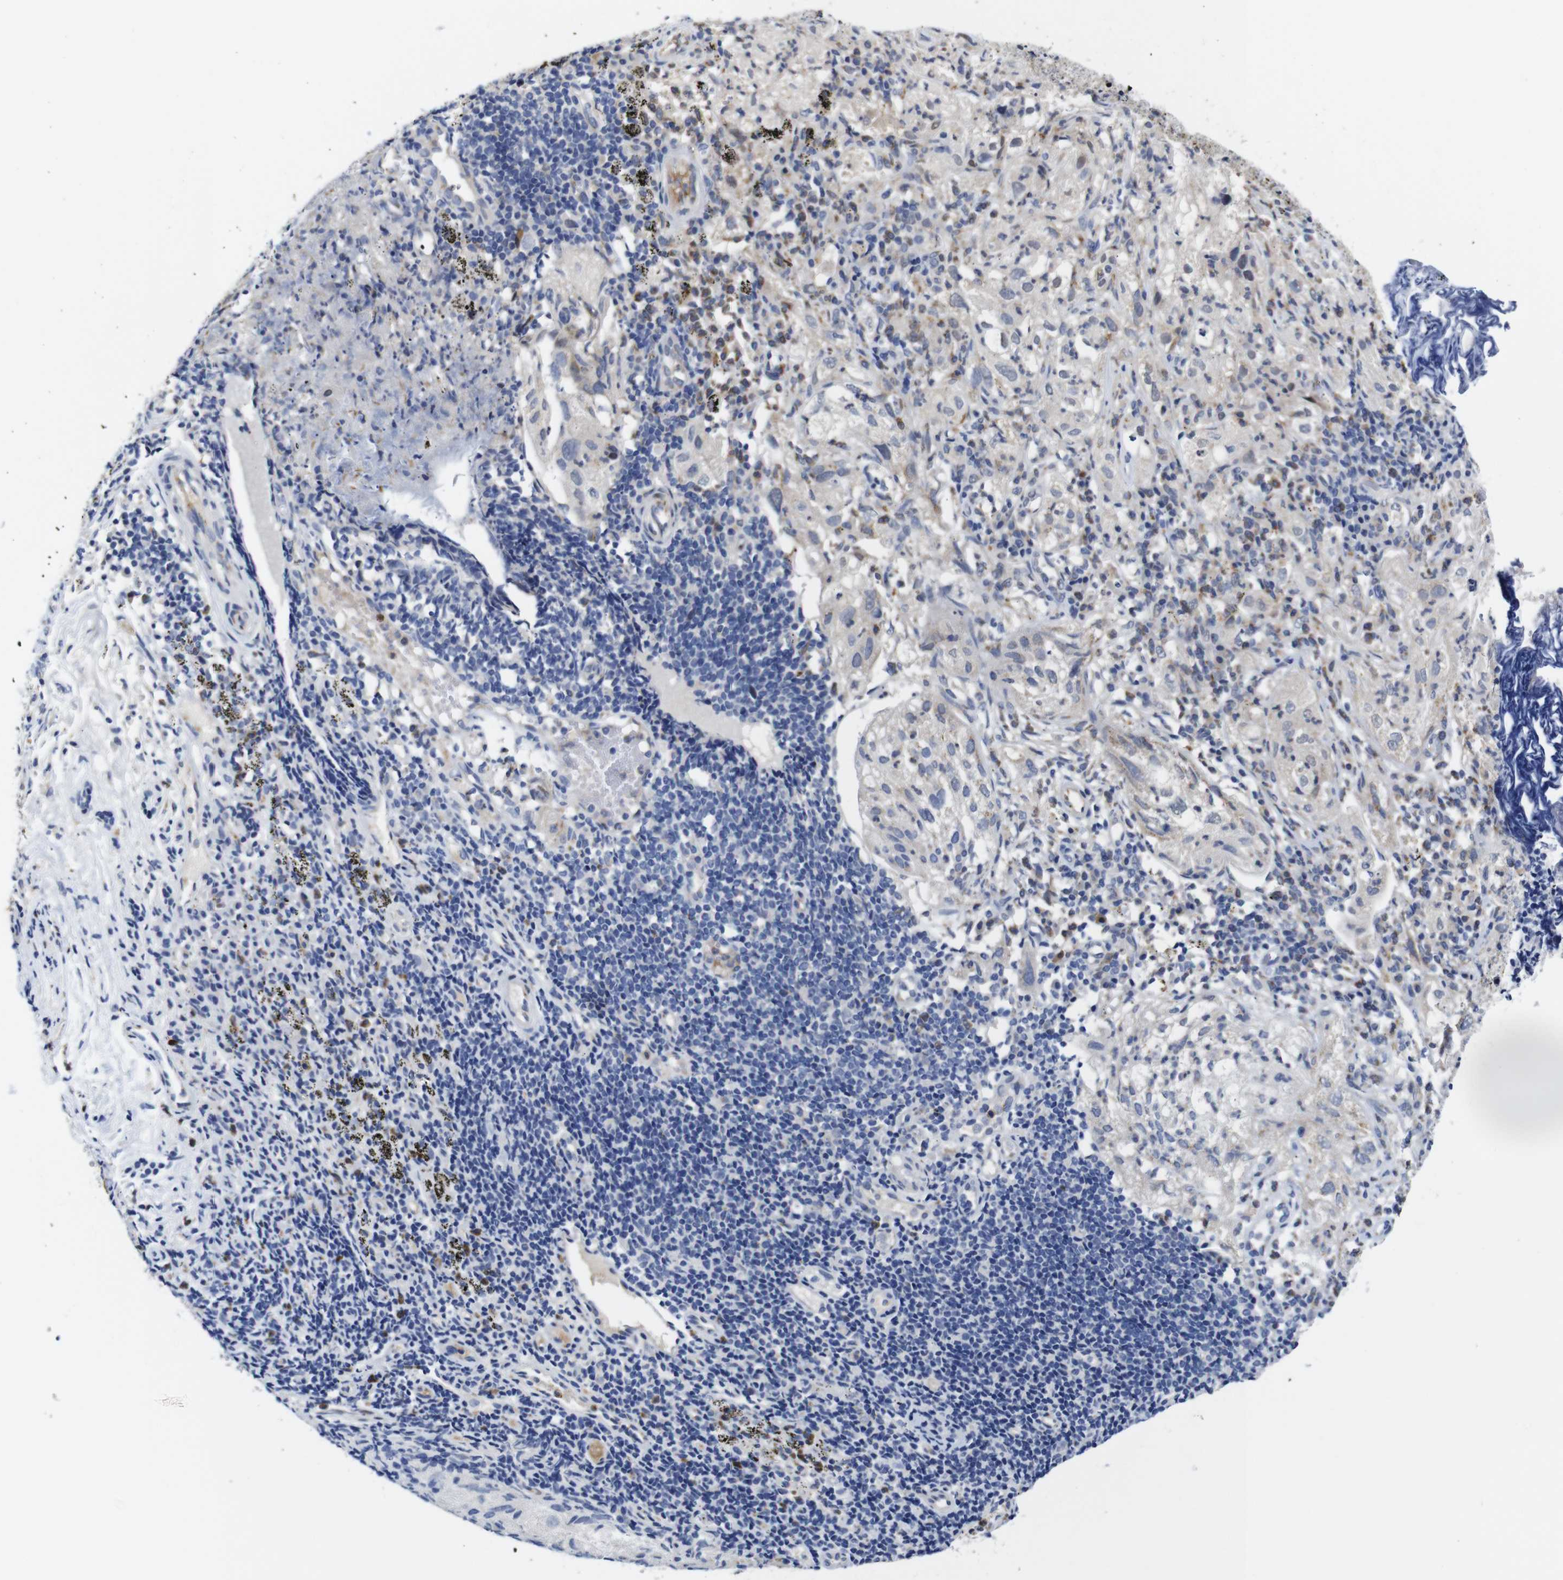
{"staining": {"intensity": "negative", "quantity": "none", "location": "none"}, "tissue": "lung cancer", "cell_type": "Tumor cells", "image_type": "cancer", "snomed": [{"axis": "morphology", "description": "Inflammation, NOS"}, {"axis": "morphology", "description": "Squamous cell carcinoma, NOS"}, {"axis": "topography", "description": "Lymph node"}, {"axis": "topography", "description": "Soft tissue"}, {"axis": "topography", "description": "Lung"}], "caption": "Immunohistochemistry of squamous cell carcinoma (lung) reveals no expression in tumor cells. (Immunohistochemistry, brightfield microscopy, high magnification).", "gene": "FURIN", "patient": {"sex": "male", "age": 66}}